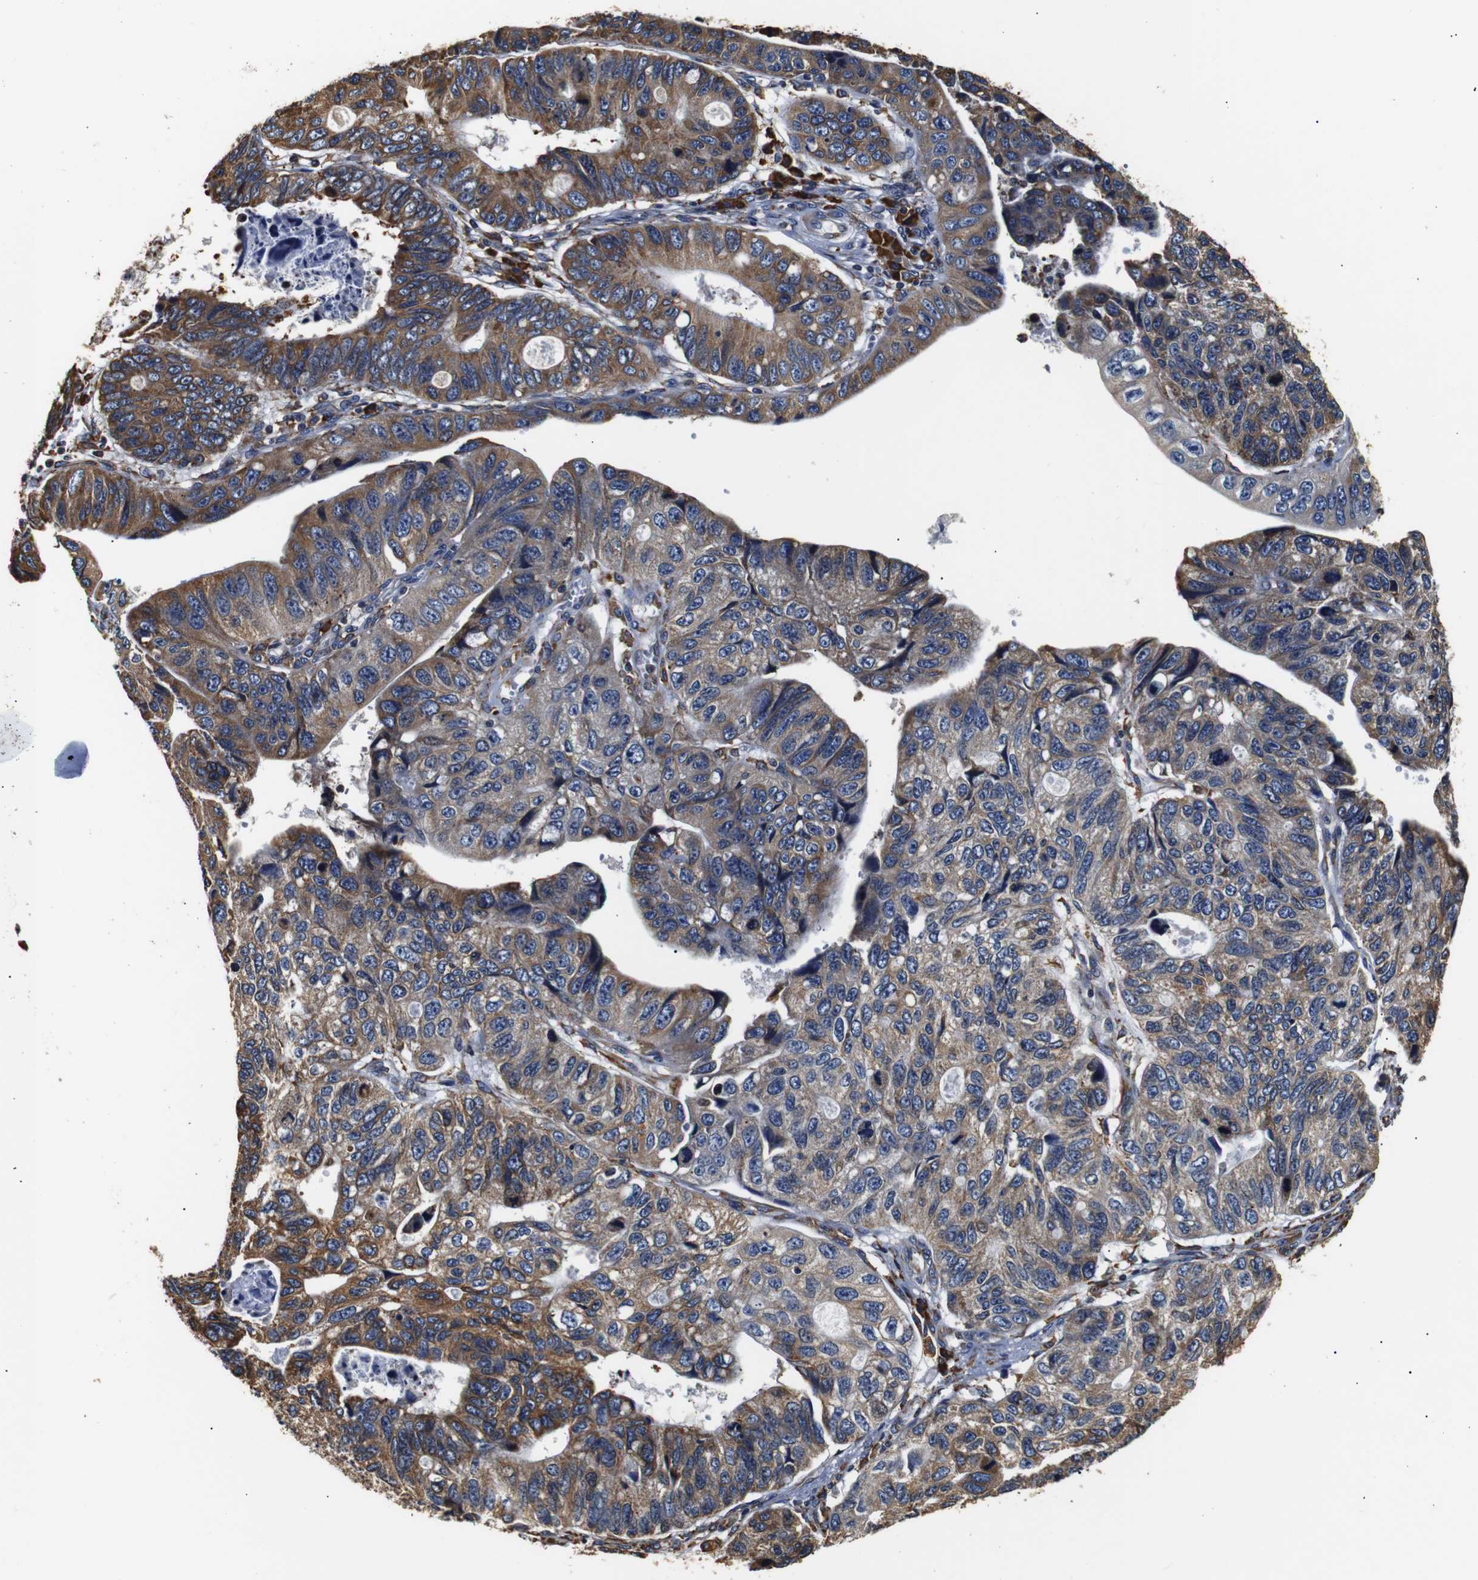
{"staining": {"intensity": "moderate", "quantity": ">75%", "location": "cytoplasmic/membranous"}, "tissue": "stomach cancer", "cell_type": "Tumor cells", "image_type": "cancer", "snomed": [{"axis": "morphology", "description": "Adenocarcinoma, NOS"}, {"axis": "topography", "description": "Stomach"}], "caption": "Moderate cytoplasmic/membranous staining for a protein is seen in about >75% of tumor cells of stomach cancer using IHC.", "gene": "HHIP", "patient": {"sex": "male", "age": 59}}